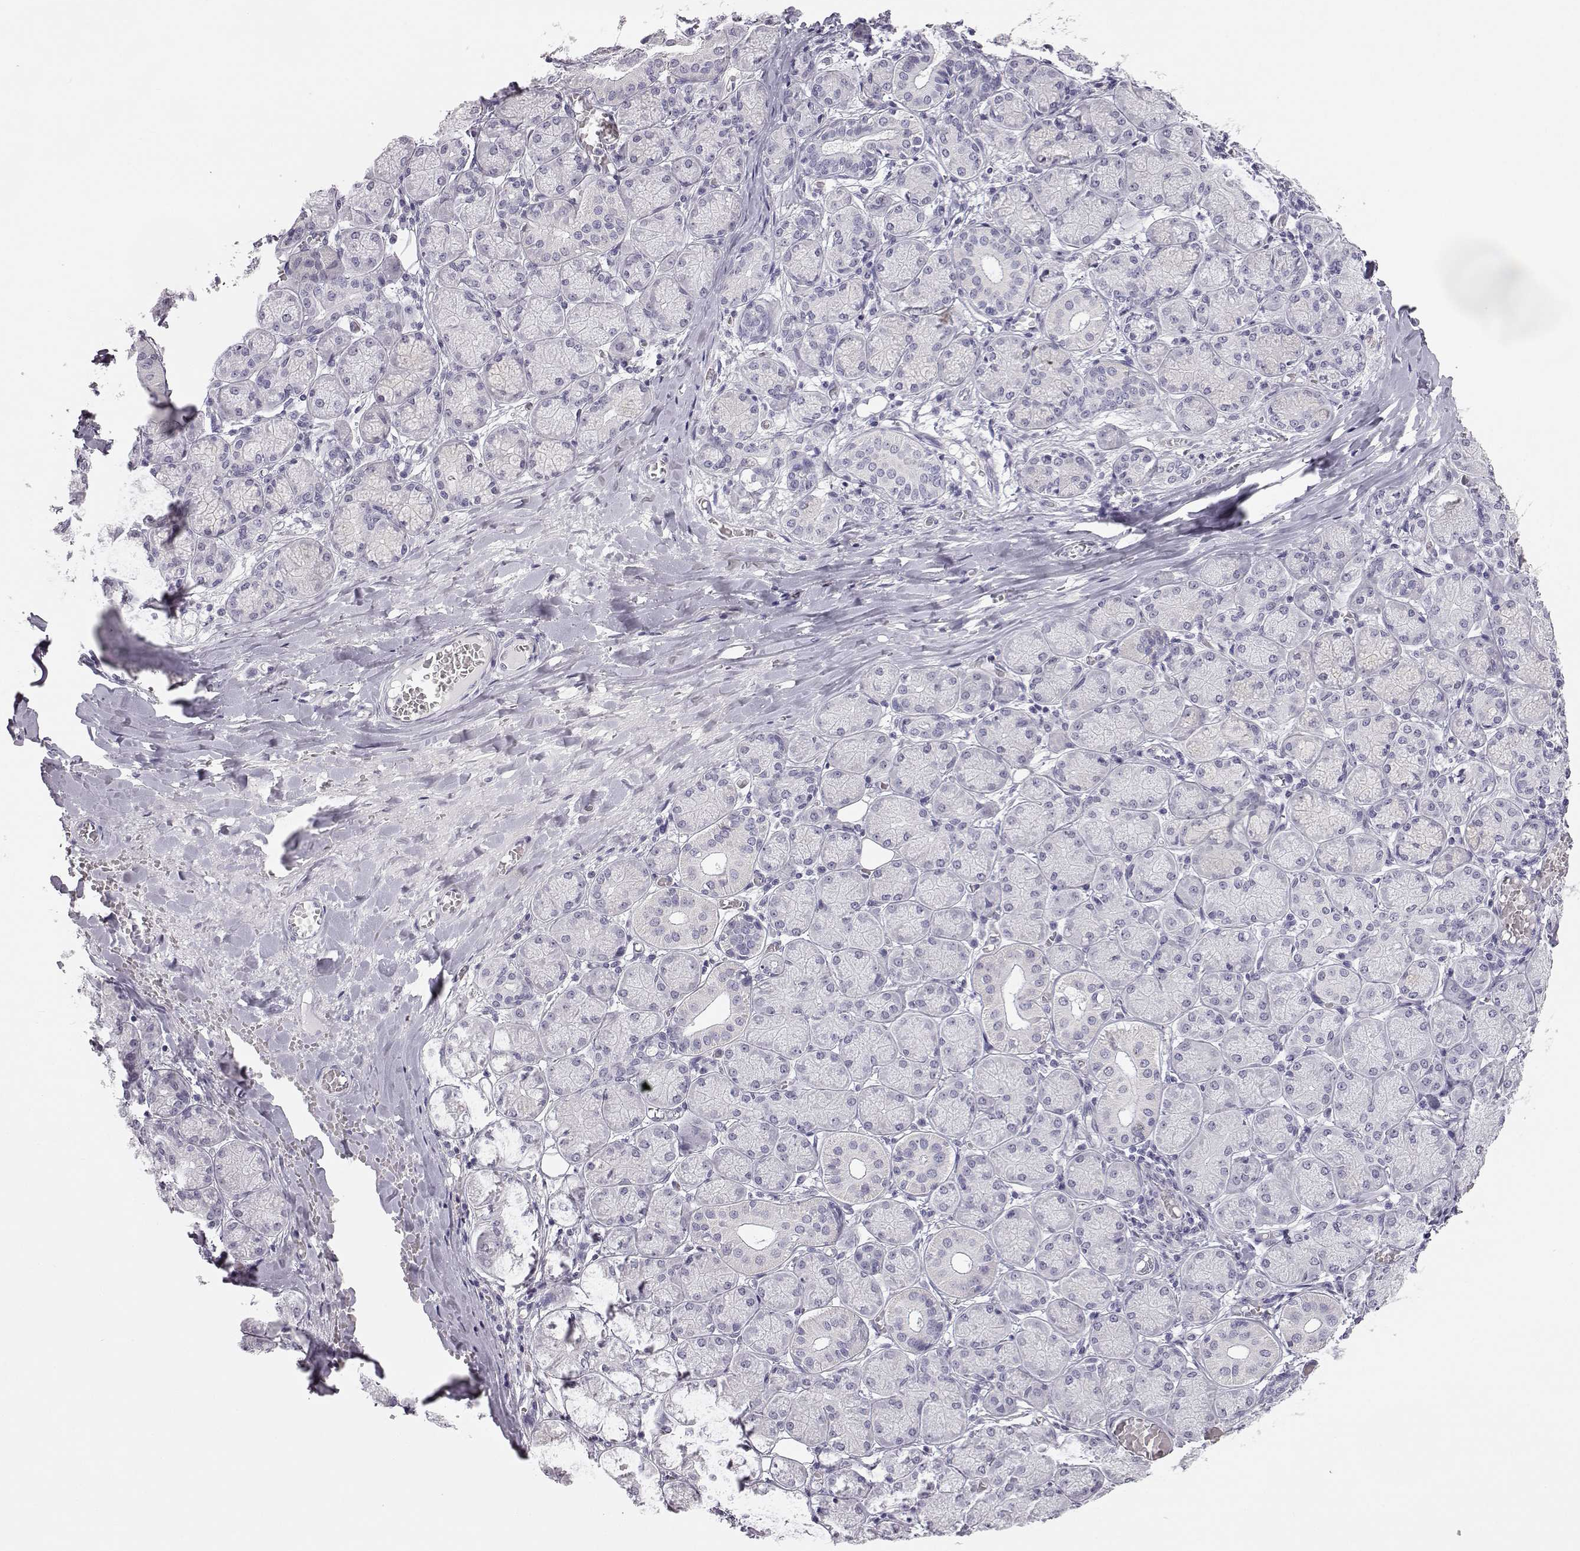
{"staining": {"intensity": "negative", "quantity": "none", "location": "none"}, "tissue": "salivary gland", "cell_type": "Glandular cells", "image_type": "normal", "snomed": [{"axis": "morphology", "description": "Normal tissue, NOS"}, {"axis": "topography", "description": "Salivary gland"}, {"axis": "topography", "description": "Peripheral nerve tissue"}], "caption": "This is an immunohistochemistry (IHC) photomicrograph of normal salivary gland. There is no expression in glandular cells.", "gene": "MYCBPAP", "patient": {"sex": "female", "age": 24}}